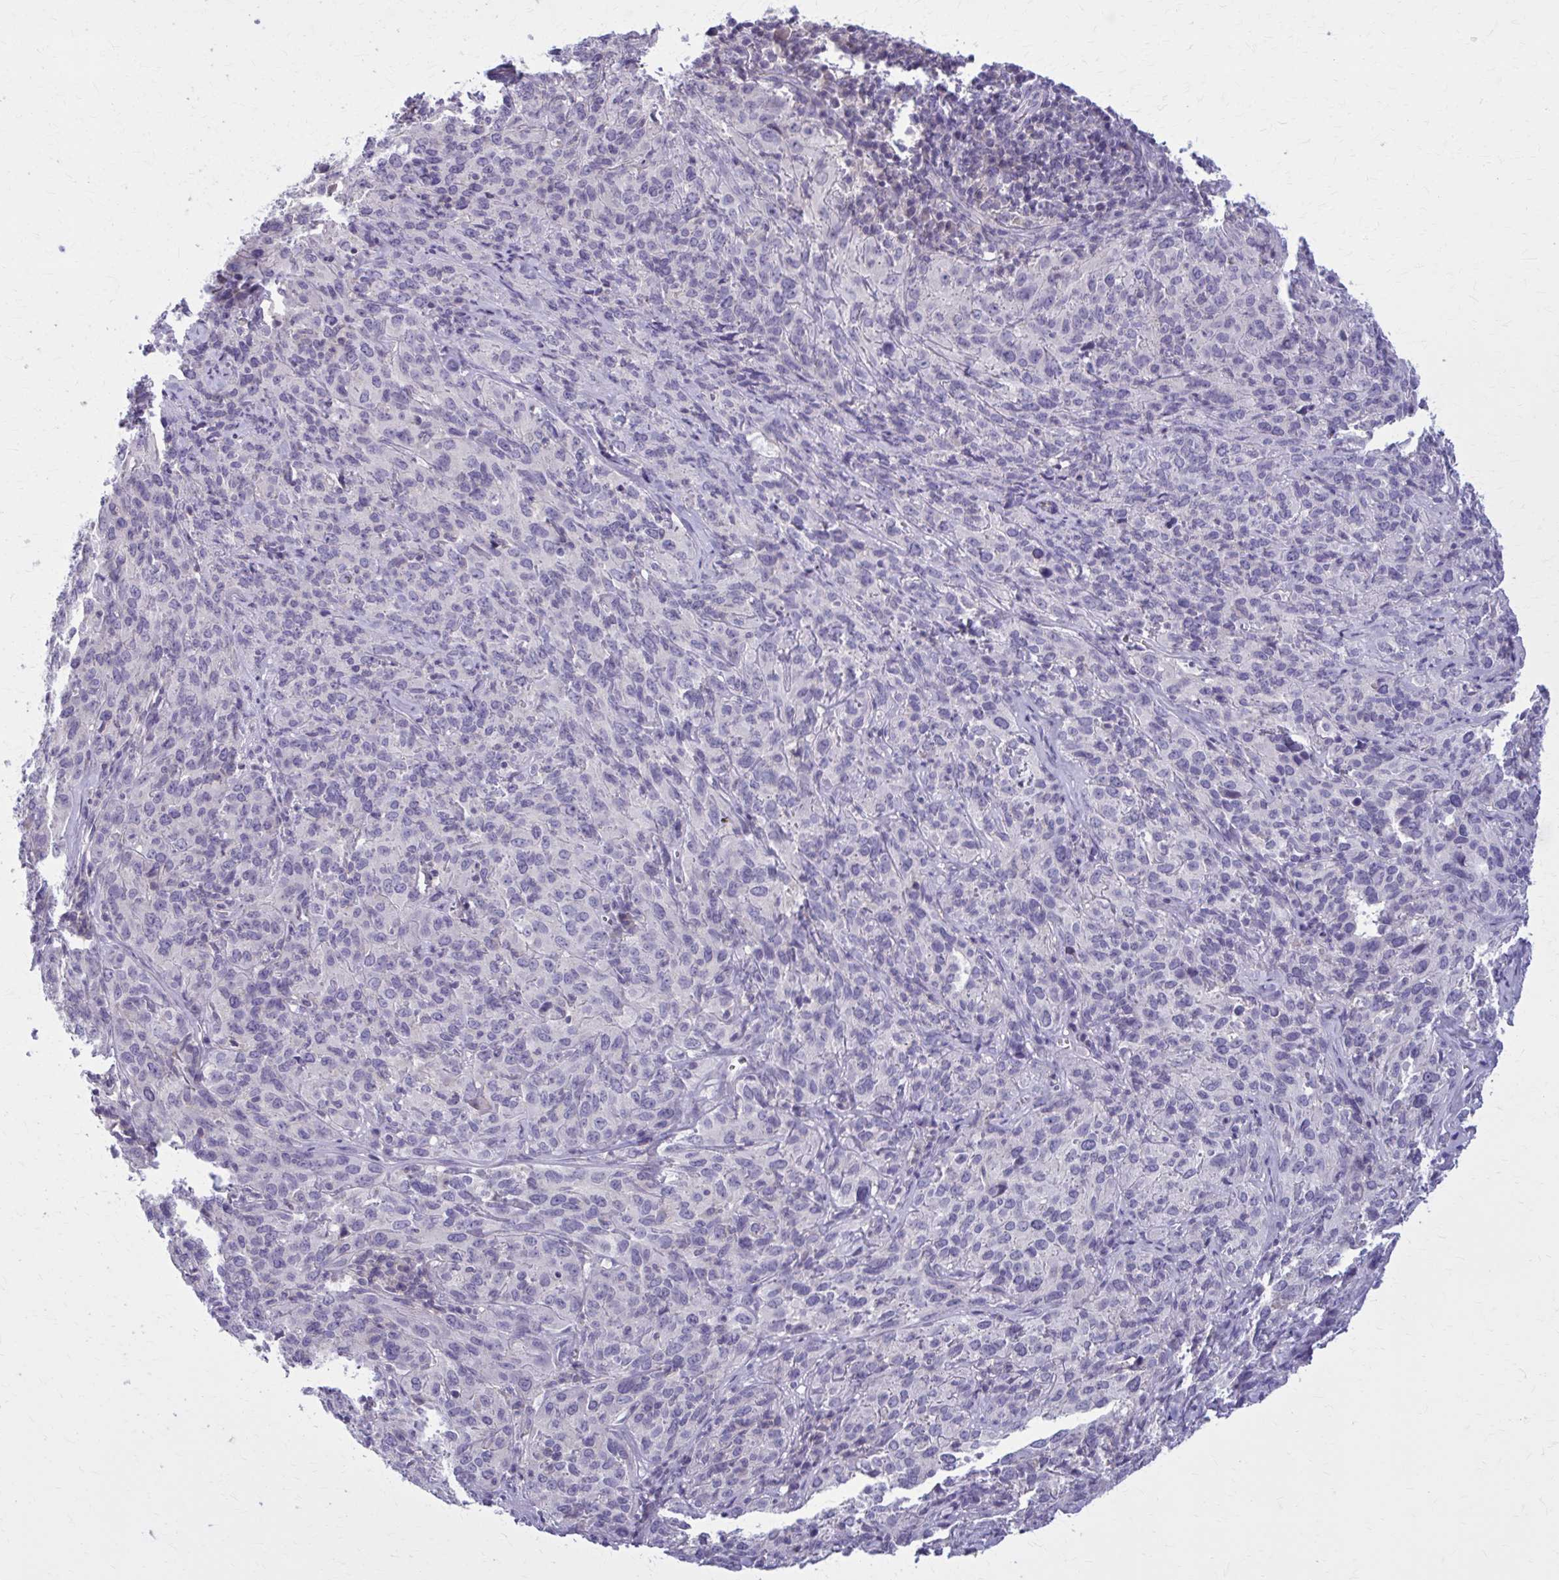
{"staining": {"intensity": "negative", "quantity": "none", "location": "none"}, "tissue": "cervical cancer", "cell_type": "Tumor cells", "image_type": "cancer", "snomed": [{"axis": "morphology", "description": "Squamous cell carcinoma, NOS"}, {"axis": "topography", "description": "Cervix"}], "caption": "Tumor cells show no significant staining in squamous cell carcinoma (cervical).", "gene": "OR4A47", "patient": {"sex": "female", "age": 51}}